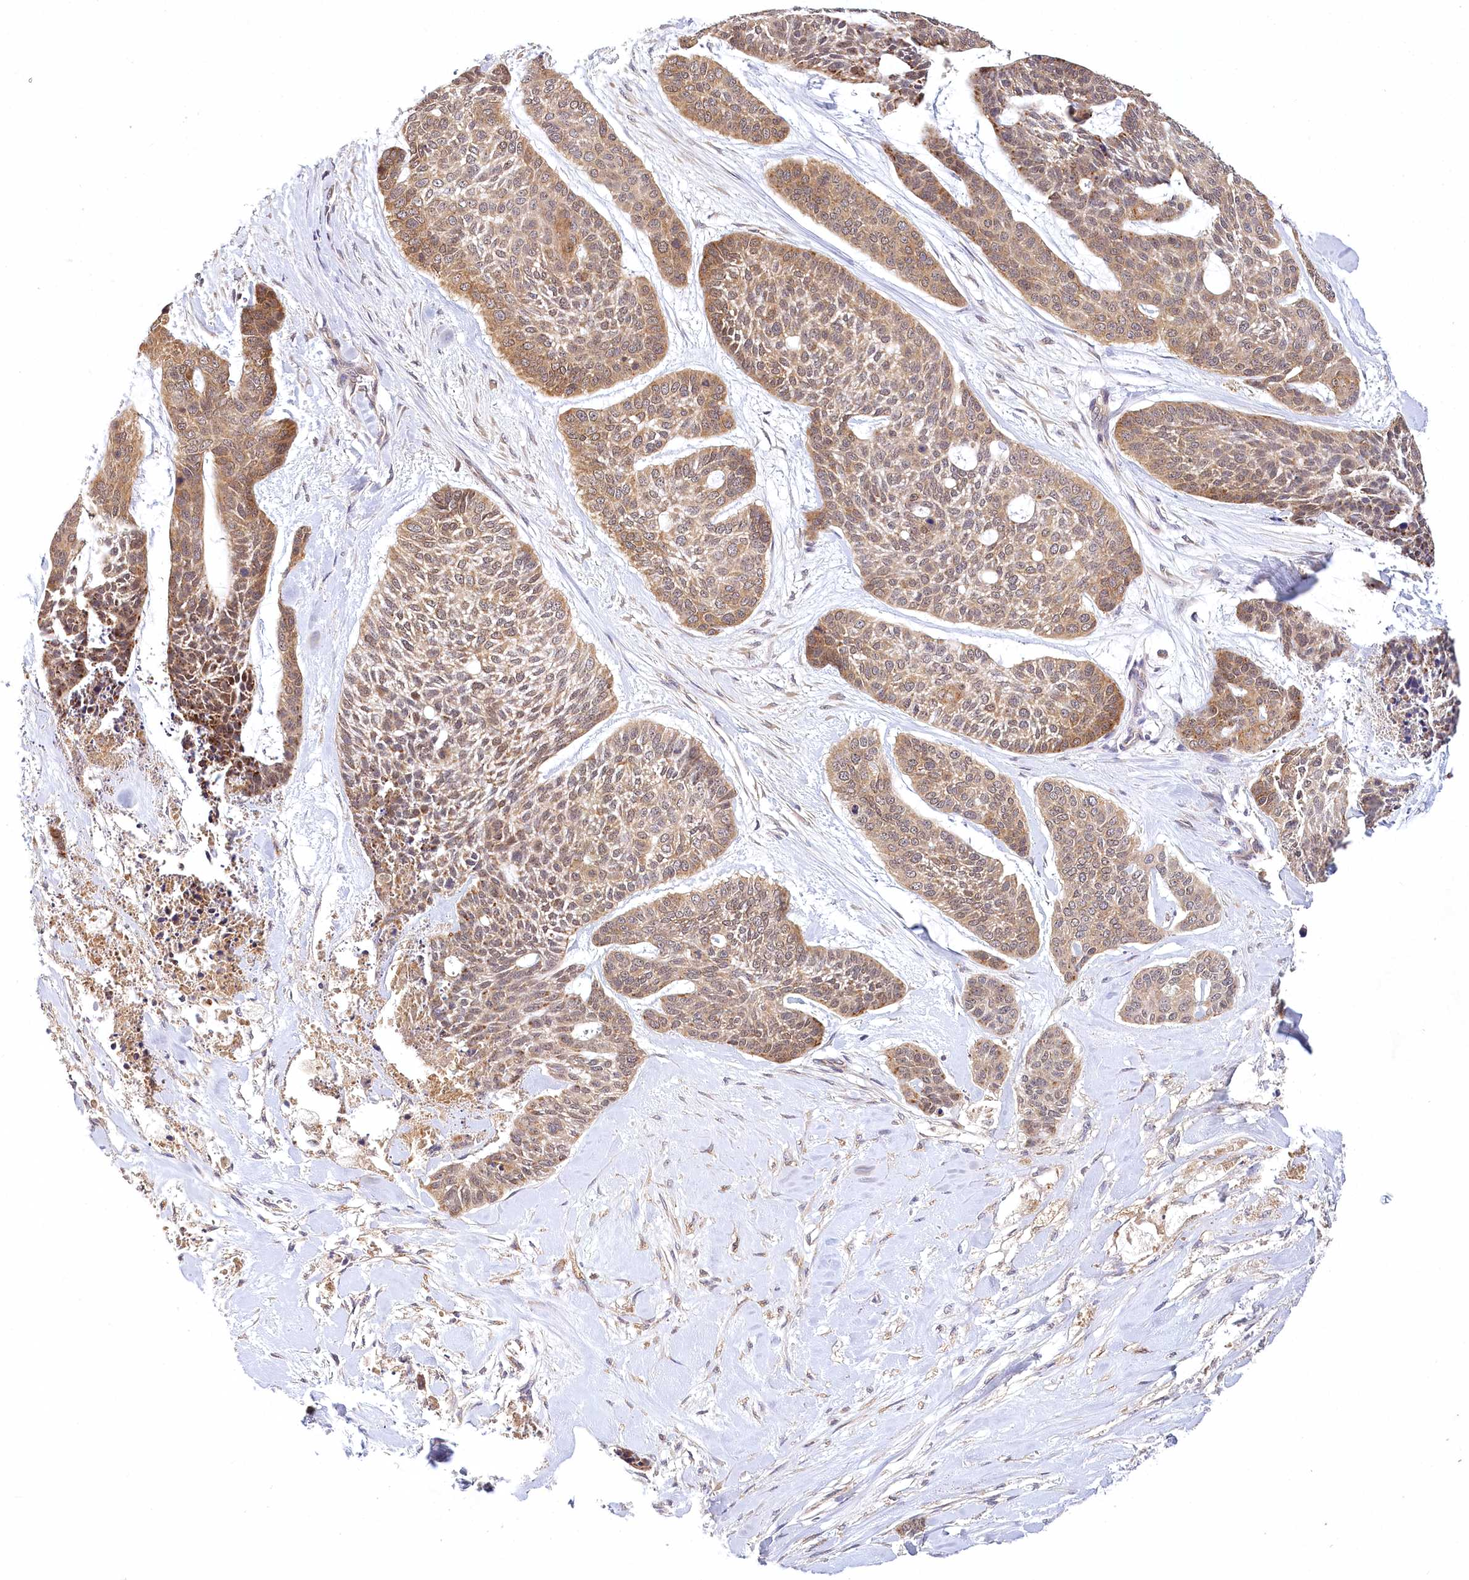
{"staining": {"intensity": "moderate", "quantity": ">75%", "location": "cytoplasmic/membranous"}, "tissue": "skin cancer", "cell_type": "Tumor cells", "image_type": "cancer", "snomed": [{"axis": "morphology", "description": "Basal cell carcinoma"}, {"axis": "topography", "description": "Skin"}], "caption": "Protein staining of basal cell carcinoma (skin) tissue shows moderate cytoplasmic/membranous positivity in about >75% of tumor cells. (Stains: DAB in brown, nuclei in blue, Microscopy: brightfield microscopy at high magnification).", "gene": "LSS", "patient": {"sex": "female", "age": 64}}